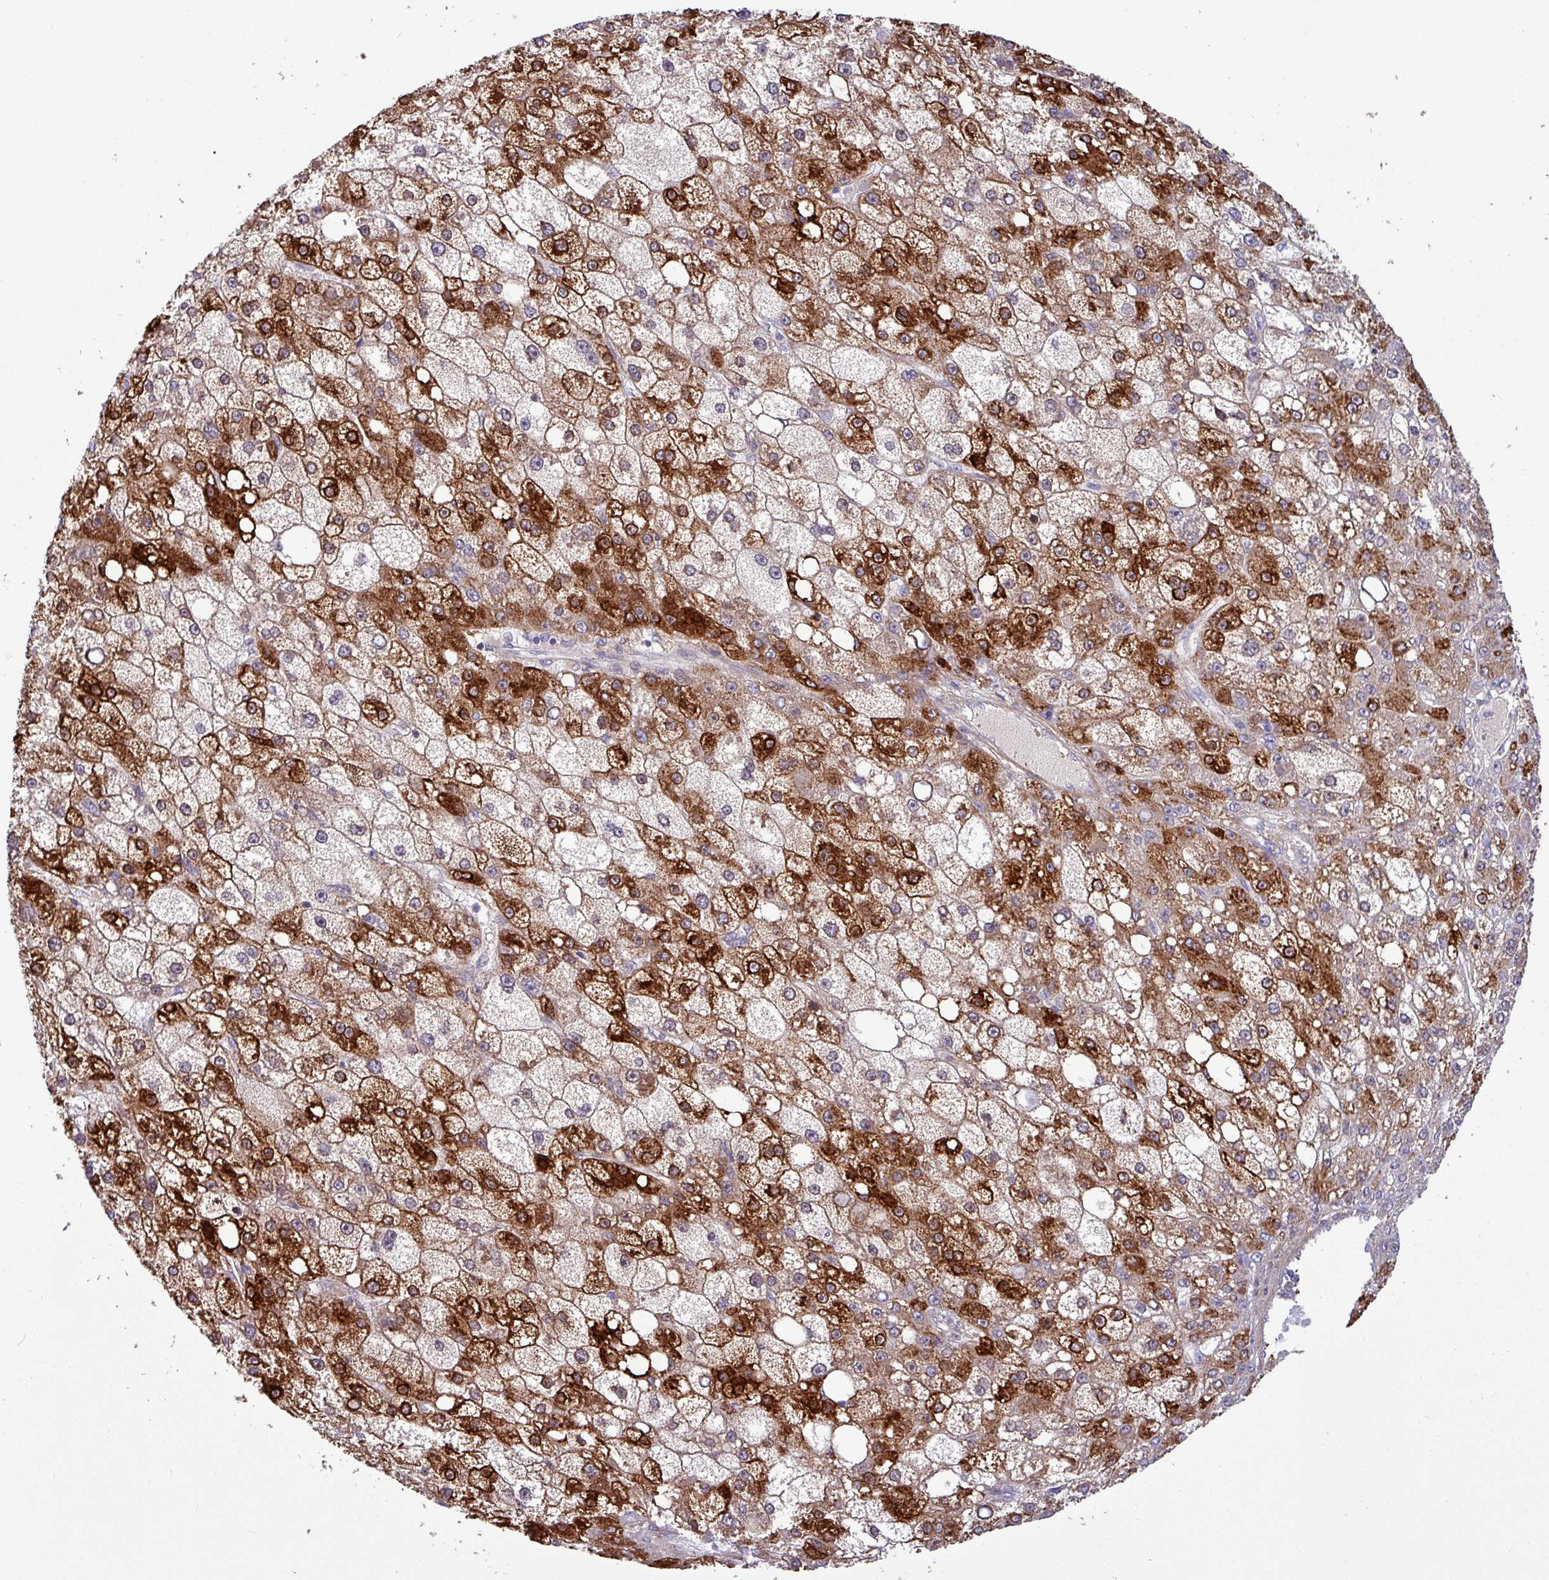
{"staining": {"intensity": "strong", "quantity": "25%-75%", "location": "cytoplasmic/membranous"}, "tissue": "liver cancer", "cell_type": "Tumor cells", "image_type": "cancer", "snomed": [{"axis": "morphology", "description": "Carcinoma, Hepatocellular, NOS"}, {"axis": "topography", "description": "Liver"}], "caption": "Strong cytoplasmic/membranous expression is present in approximately 25%-75% of tumor cells in hepatocellular carcinoma (liver).", "gene": "PCED1A", "patient": {"sex": "male", "age": 67}}